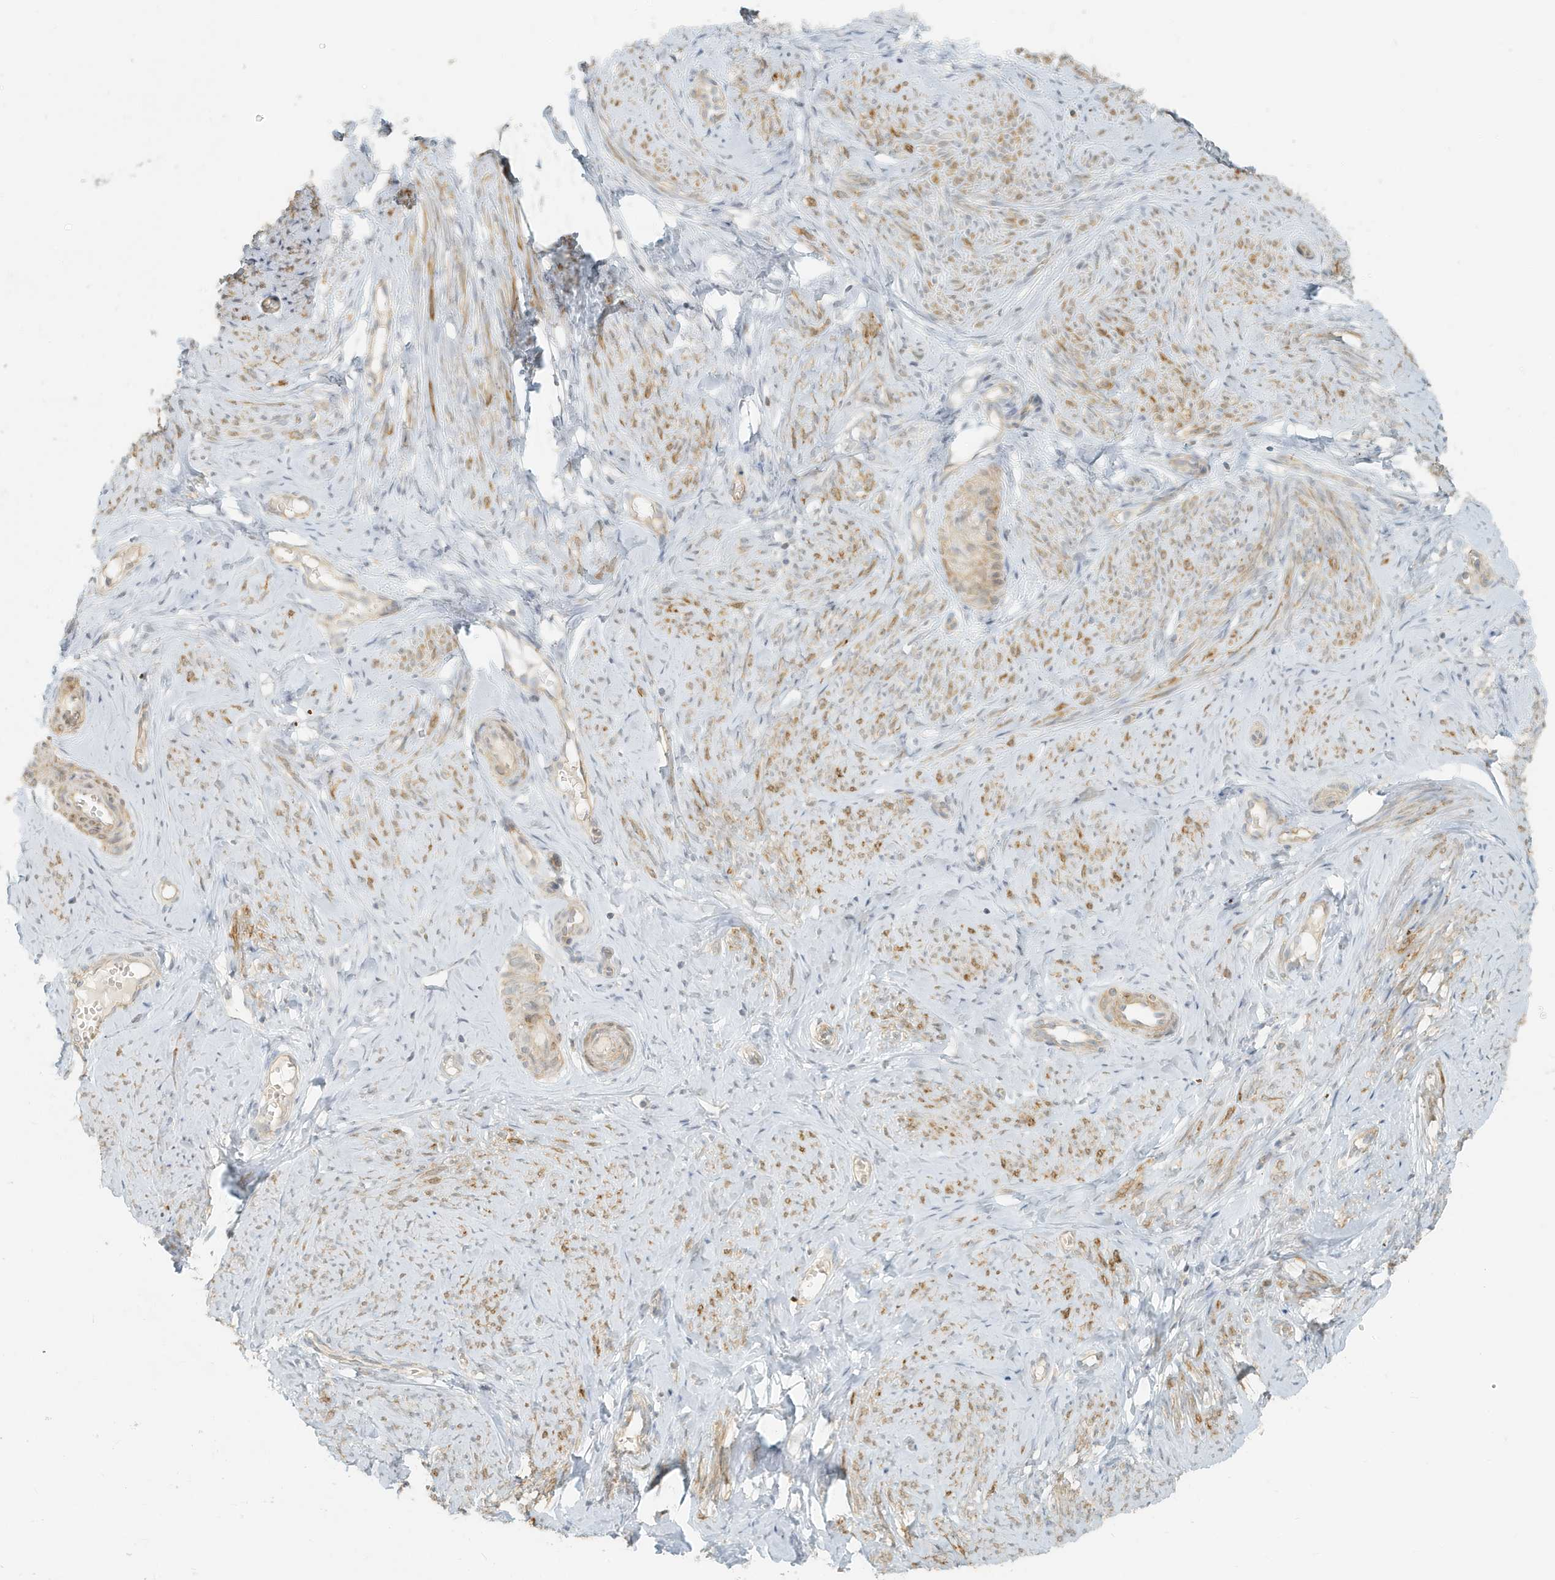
{"staining": {"intensity": "moderate", "quantity": "25%-75%", "location": "cytoplasmic/membranous"}, "tissue": "cervix", "cell_type": "Glandular cells", "image_type": "normal", "snomed": [{"axis": "morphology", "description": "Normal tissue, NOS"}, {"axis": "topography", "description": "Cervix"}], "caption": "Protein expression analysis of benign cervix demonstrates moderate cytoplasmic/membranous positivity in approximately 25%-75% of glandular cells. The staining was performed using DAB to visualize the protein expression in brown, while the nuclei were stained in blue with hematoxylin (Magnification: 20x).", "gene": "MCOLN1", "patient": {"sex": "female", "age": 36}}